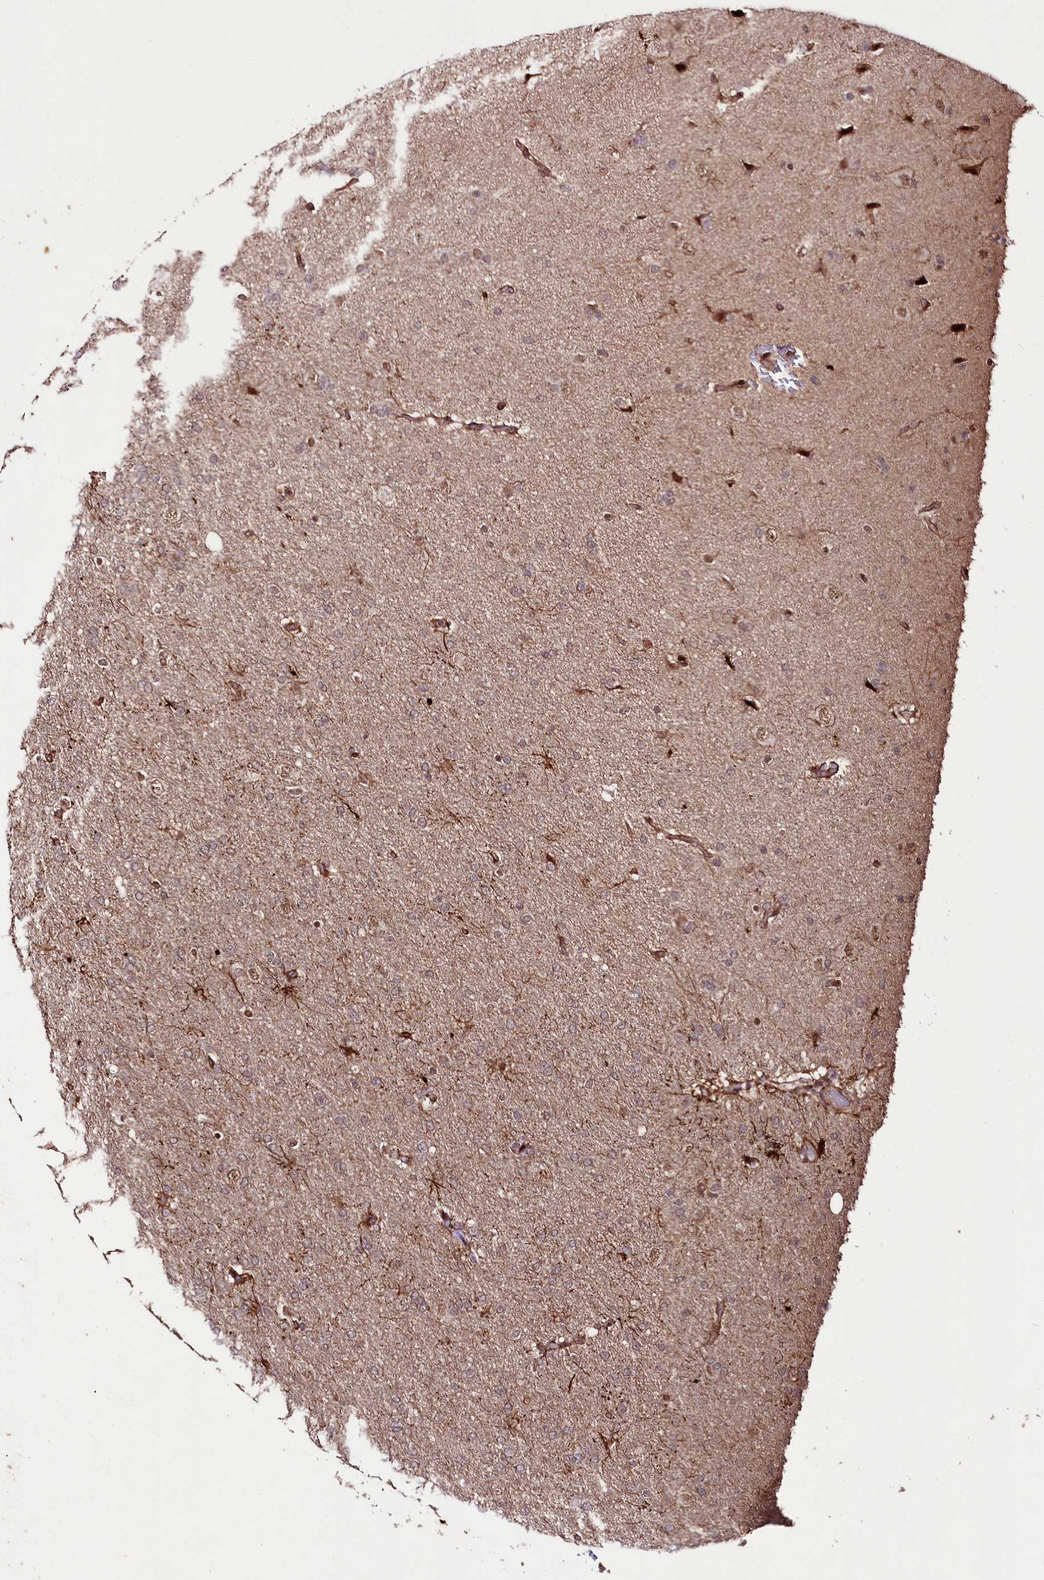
{"staining": {"intensity": "moderate", "quantity": "<25%", "location": "cytoplasmic/membranous"}, "tissue": "glioma", "cell_type": "Tumor cells", "image_type": "cancer", "snomed": [{"axis": "morphology", "description": "Glioma, malignant, High grade"}, {"axis": "topography", "description": "Brain"}], "caption": "Immunohistochemistry (IHC) staining of malignant glioma (high-grade), which reveals low levels of moderate cytoplasmic/membranous staining in approximately <25% of tumor cells indicating moderate cytoplasmic/membranous protein staining. The staining was performed using DAB (brown) for protein detection and nuclei were counterstained in hematoxylin (blue).", "gene": "PHLDB1", "patient": {"sex": "male", "age": 72}}